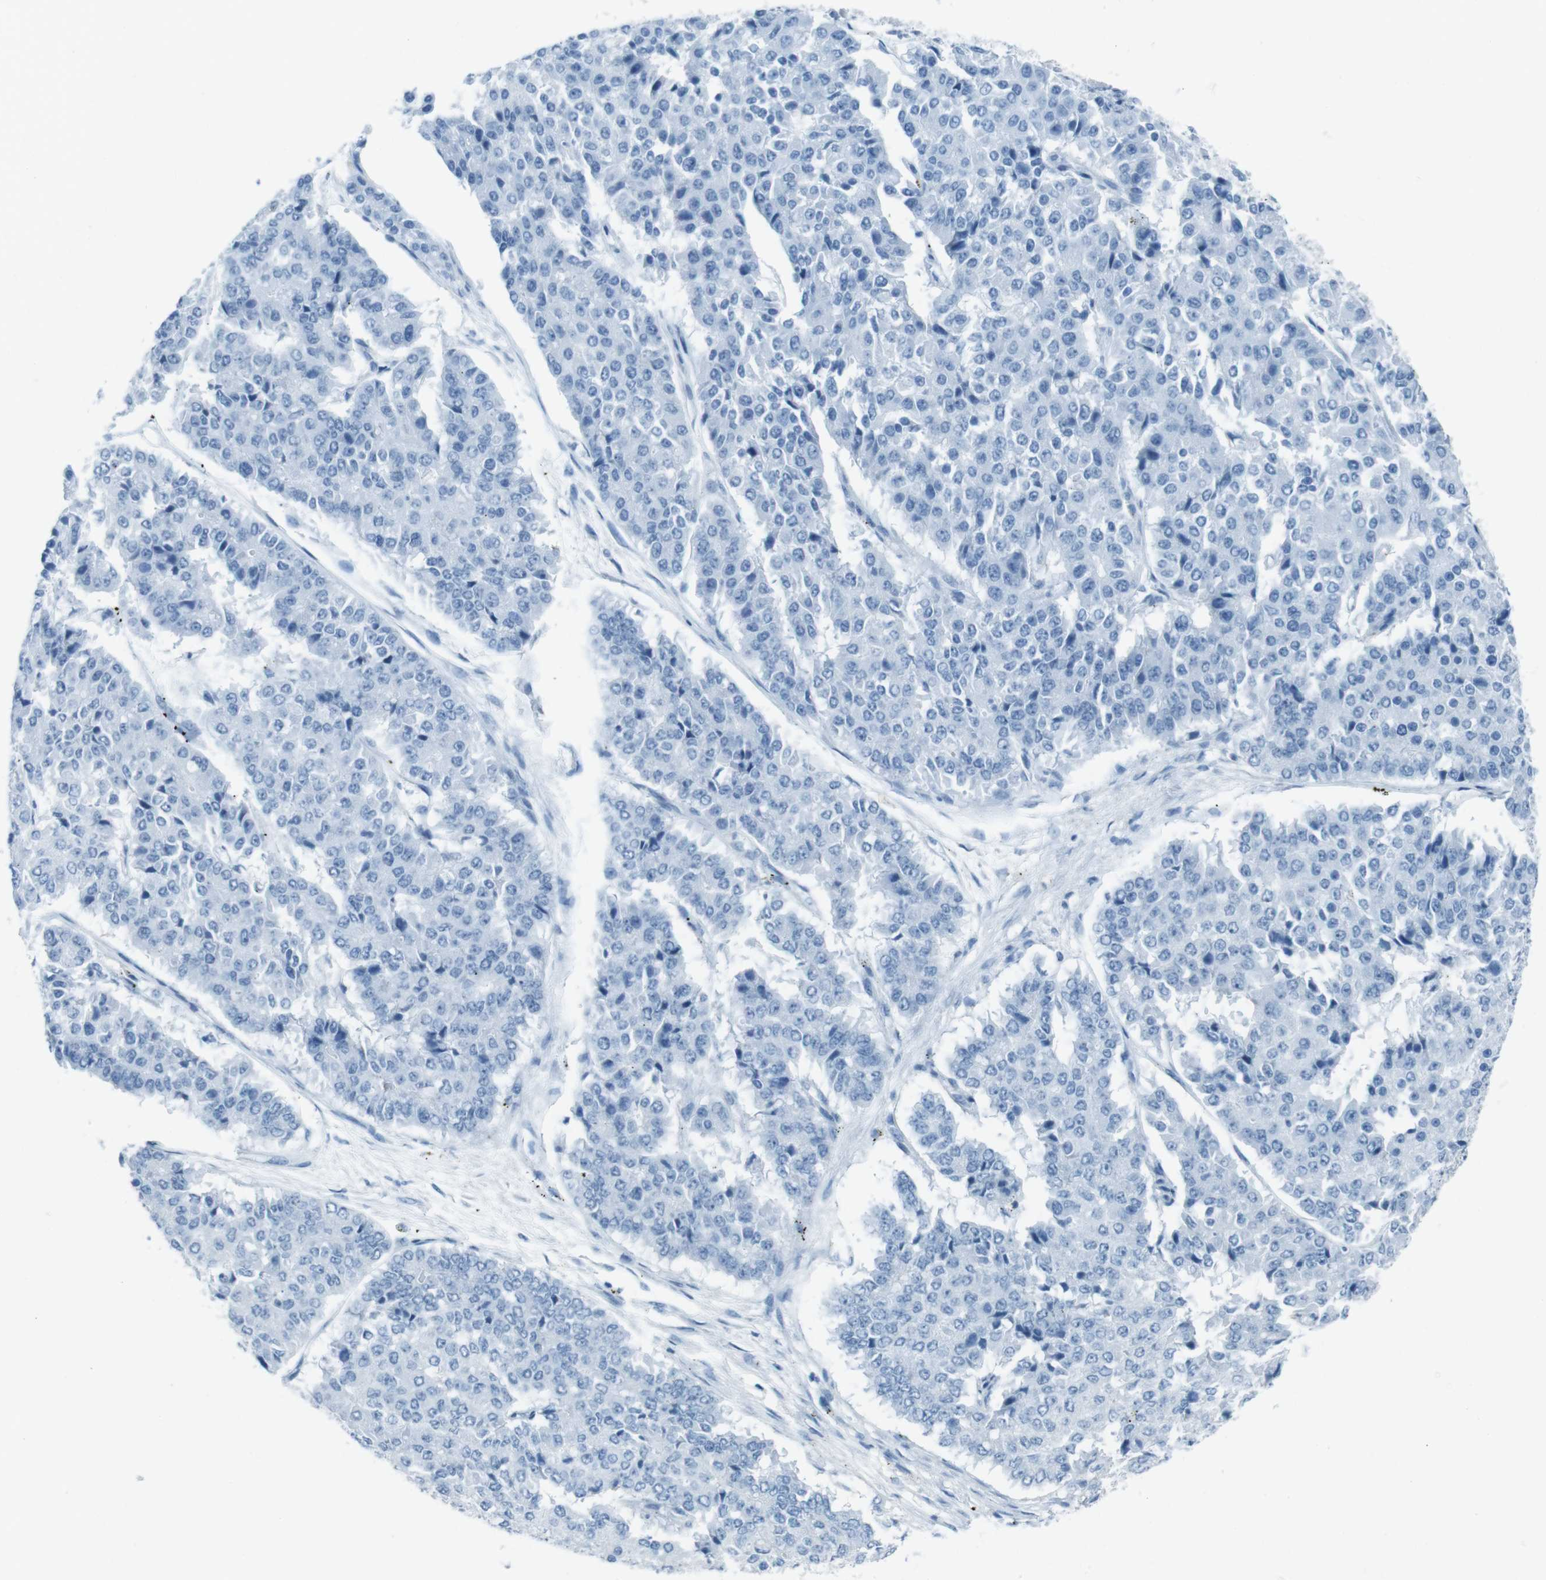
{"staining": {"intensity": "negative", "quantity": "none", "location": "none"}, "tissue": "pancreatic cancer", "cell_type": "Tumor cells", "image_type": "cancer", "snomed": [{"axis": "morphology", "description": "Adenocarcinoma, NOS"}, {"axis": "topography", "description": "Pancreas"}], "caption": "This is an immunohistochemistry (IHC) photomicrograph of human adenocarcinoma (pancreatic). There is no positivity in tumor cells.", "gene": "TMEM207", "patient": {"sex": "male", "age": 50}}